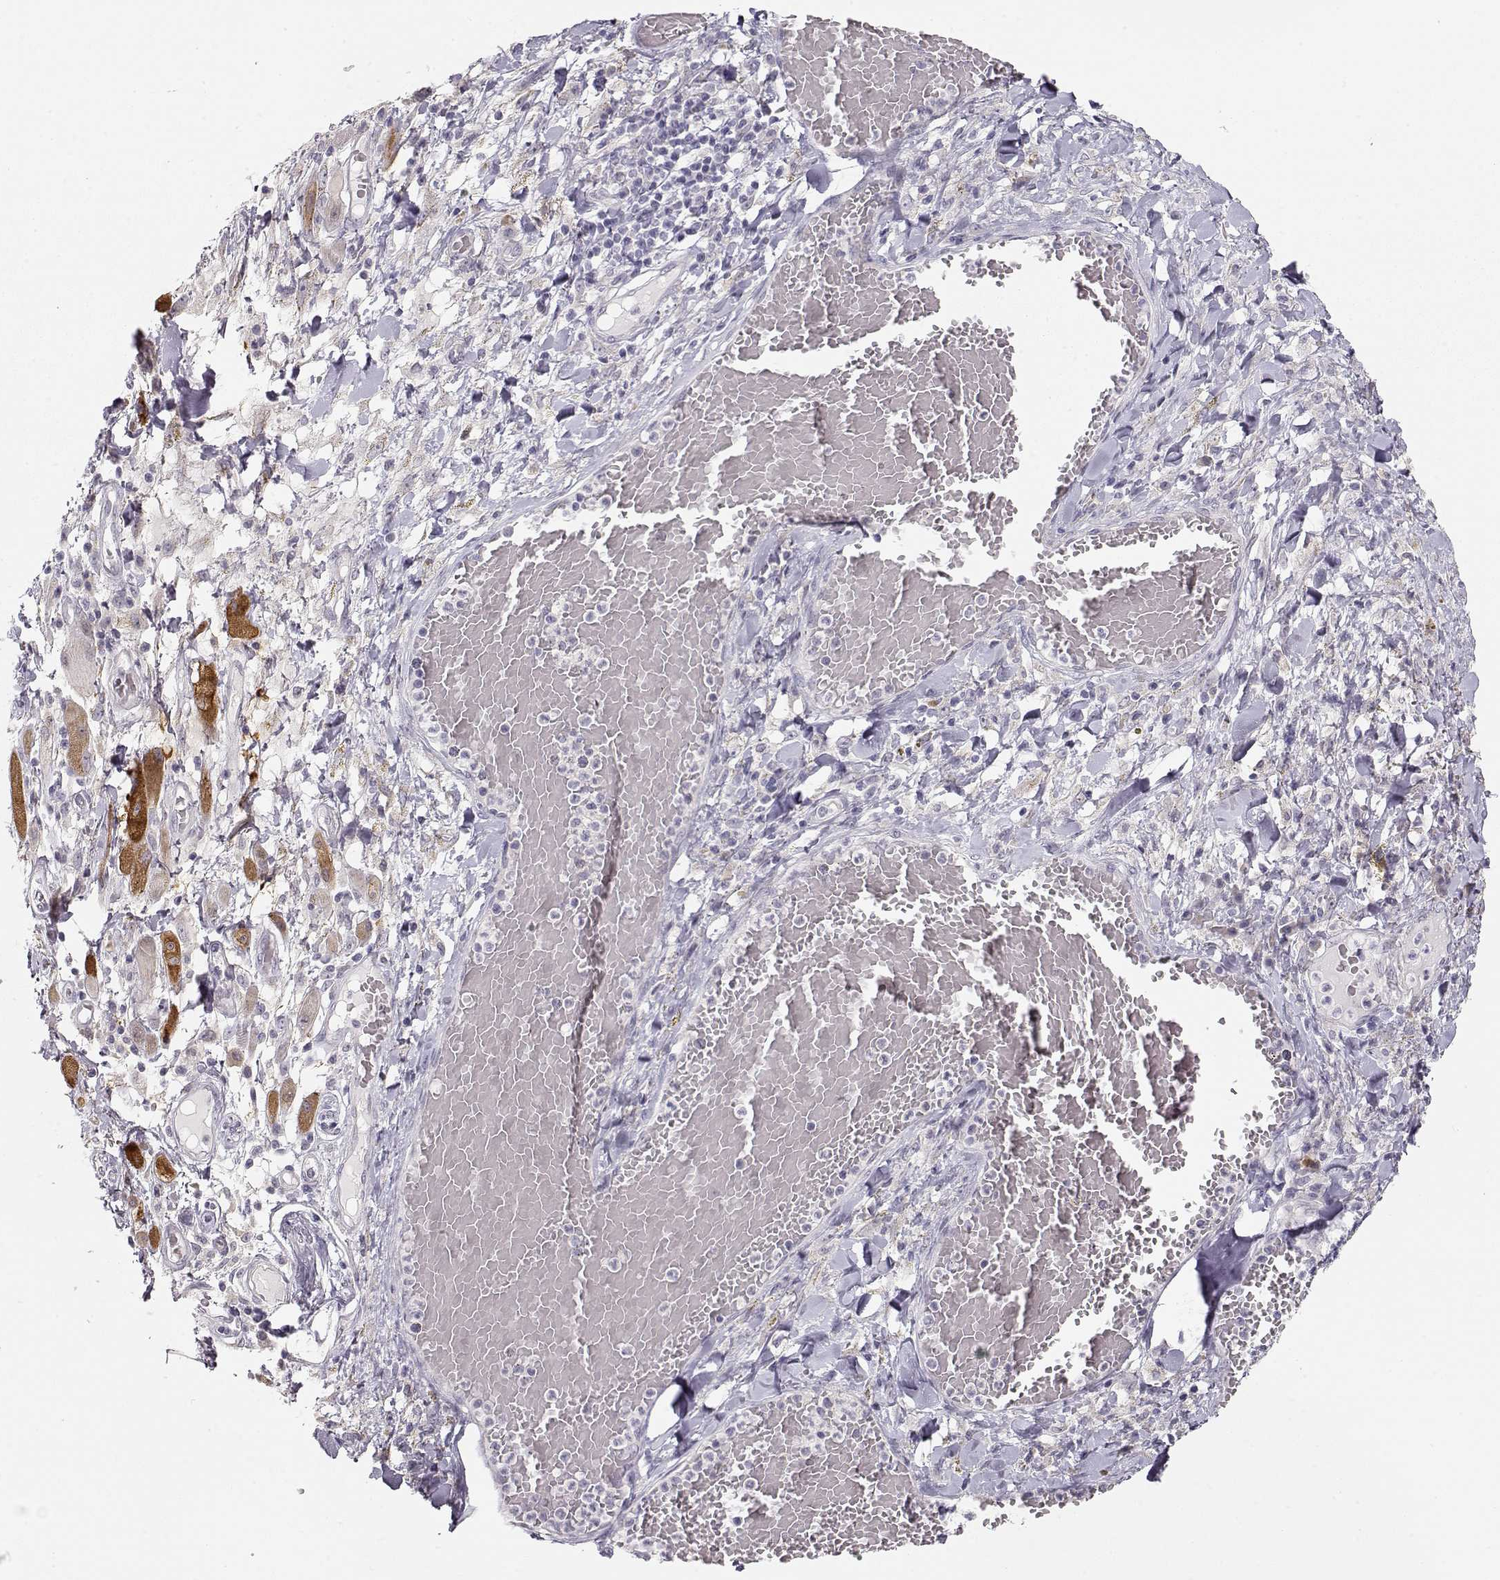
{"staining": {"intensity": "negative", "quantity": "none", "location": "none"}, "tissue": "melanoma", "cell_type": "Tumor cells", "image_type": "cancer", "snomed": [{"axis": "morphology", "description": "Malignant melanoma, NOS"}, {"axis": "topography", "description": "Skin"}], "caption": "Micrograph shows no significant protein positivity in tumor cells of melanoma.", "gene": "TTC26", "patient": {"sex": "female", "age": 91}}